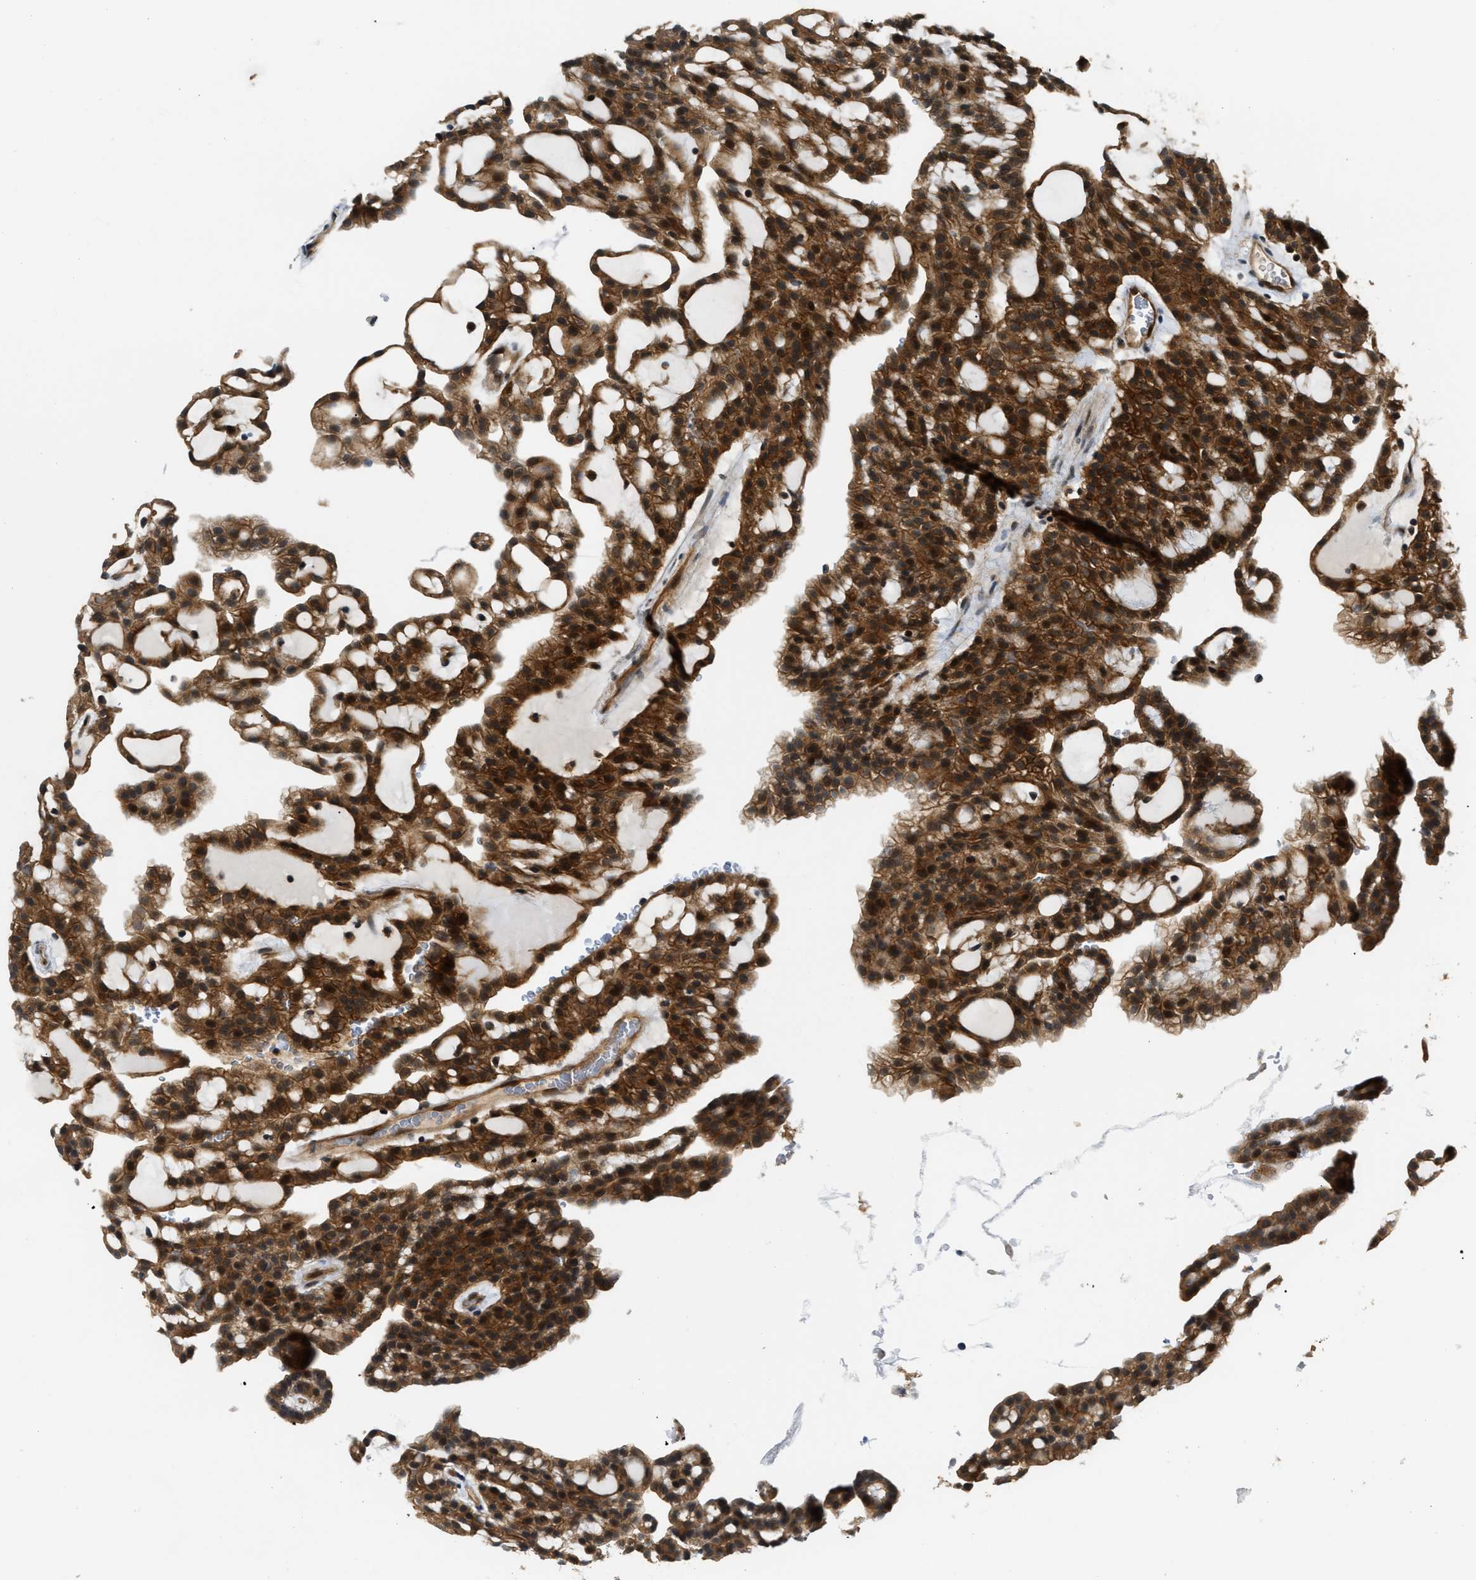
{"staining": {"intensity": "moderate", "quantity": ">75%", "location": "cytoplasmic/membranous,nuclear"}, "tissue": "renal cancer", "cell_type": "Tumor cells", "image_type": "cancer", "snomed": [{"axis": "morphology", "description": "Adenocarcinoma, NOS"}, {"axis": "topography", "description": "Kidney"}], "caption": "This photomicrograph reveals IHC staining of human renal adenocarcinoma, with medium moderate cytoplasmic/membranous and nuclear staining in approximately >75% of tumor cells.", "gene": "COPS2", "patient": {"sex": "male", "age": 63}}